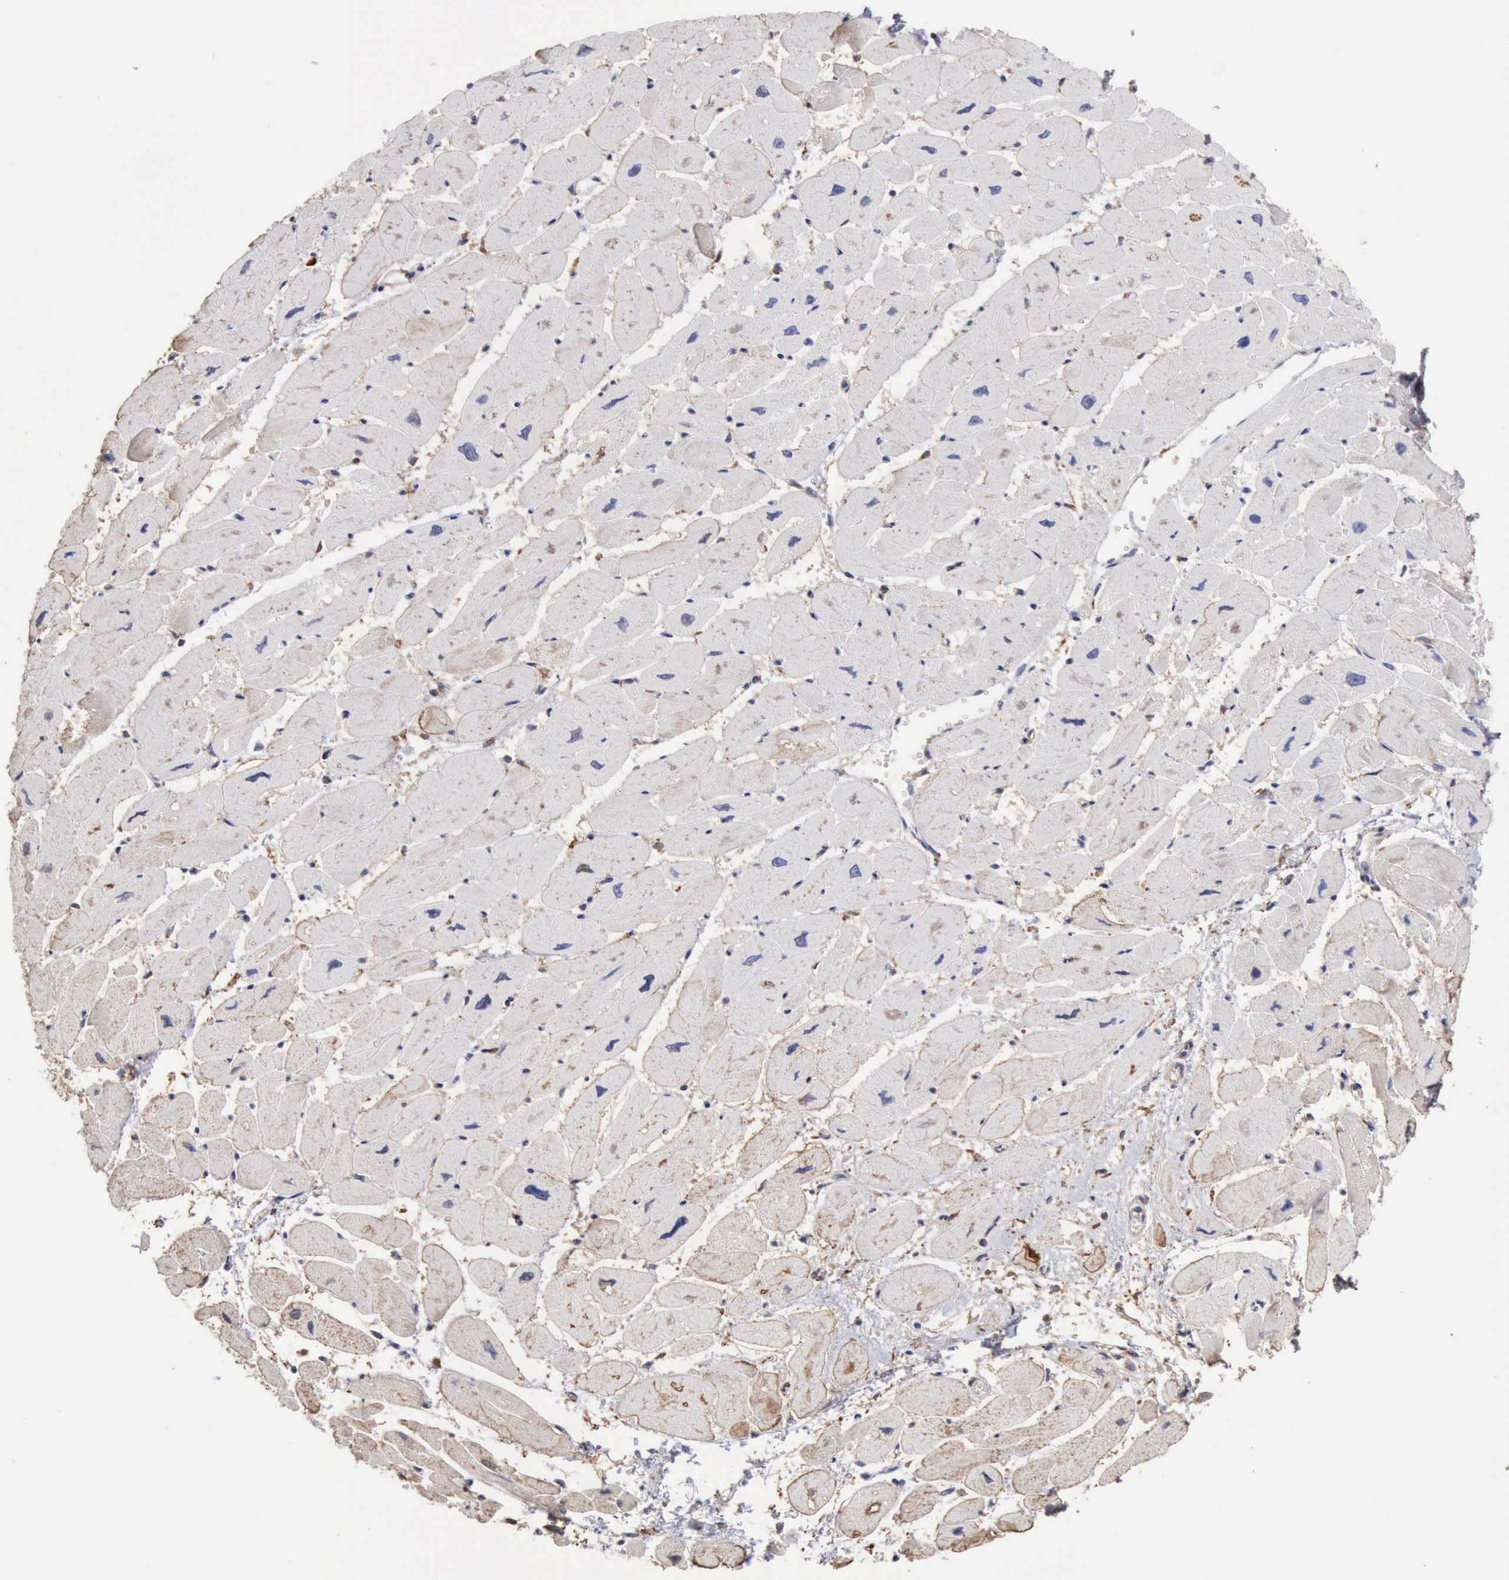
{"staining": {"intensity": "negative", "quantity": "none", "location": "none"}, "tissue": "heart muscle", "cell_type": "Cardiomyocytes", "image_type": "normal", "snomed": [{"axis": "morphology", "description": "Normal tissue, NOS"}, {"axis": "topography", "description": "Heart"}], "caption": "An immunohistochemistry photomicrograph of normal heart muscle is shown. There is no staining in cardiomyocytes of heart muscle. (Brightfield microscopy of DAB IHC at high magnification).", "gene": "GPR101", "patient": {"sex": "female", "age": 54}}